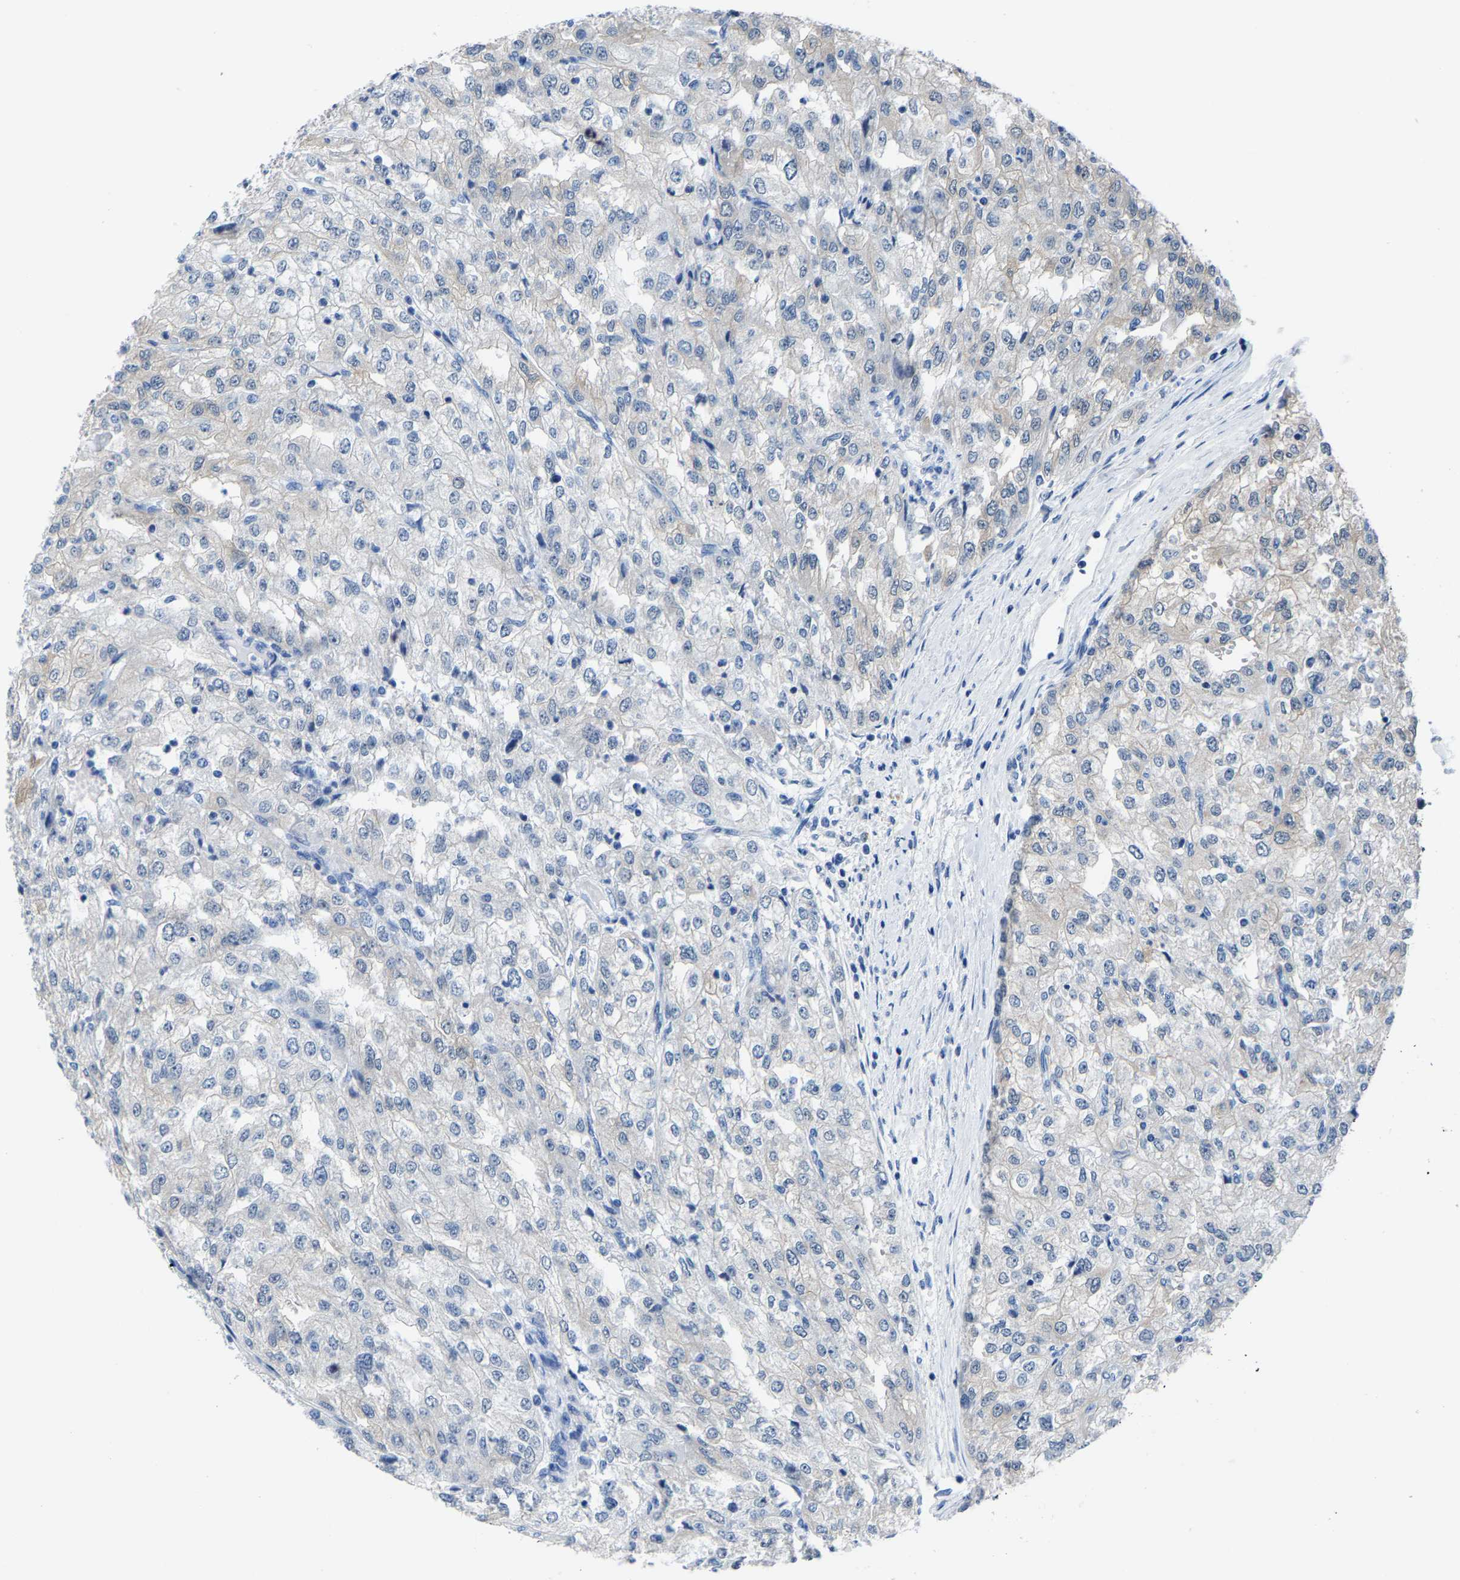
{"staining": {"intensity": "negative", "quantity": "none", "location": "none"}, "tissue": "renal cancer", "cell_type": "Tumor cells", "image_type": "cancer", "snomed": [{"axis": "morphology", "description": "Adenocarcinoma, NOS"}, {"axis": "topography", "description": "Kidney"}], "caption": "Immunohistochemistry of human renal adenocarcinoma demonstrates no expression in tumor cells.", "gene": "SSH3", "patient": {"sex": "female", "age": 54}}